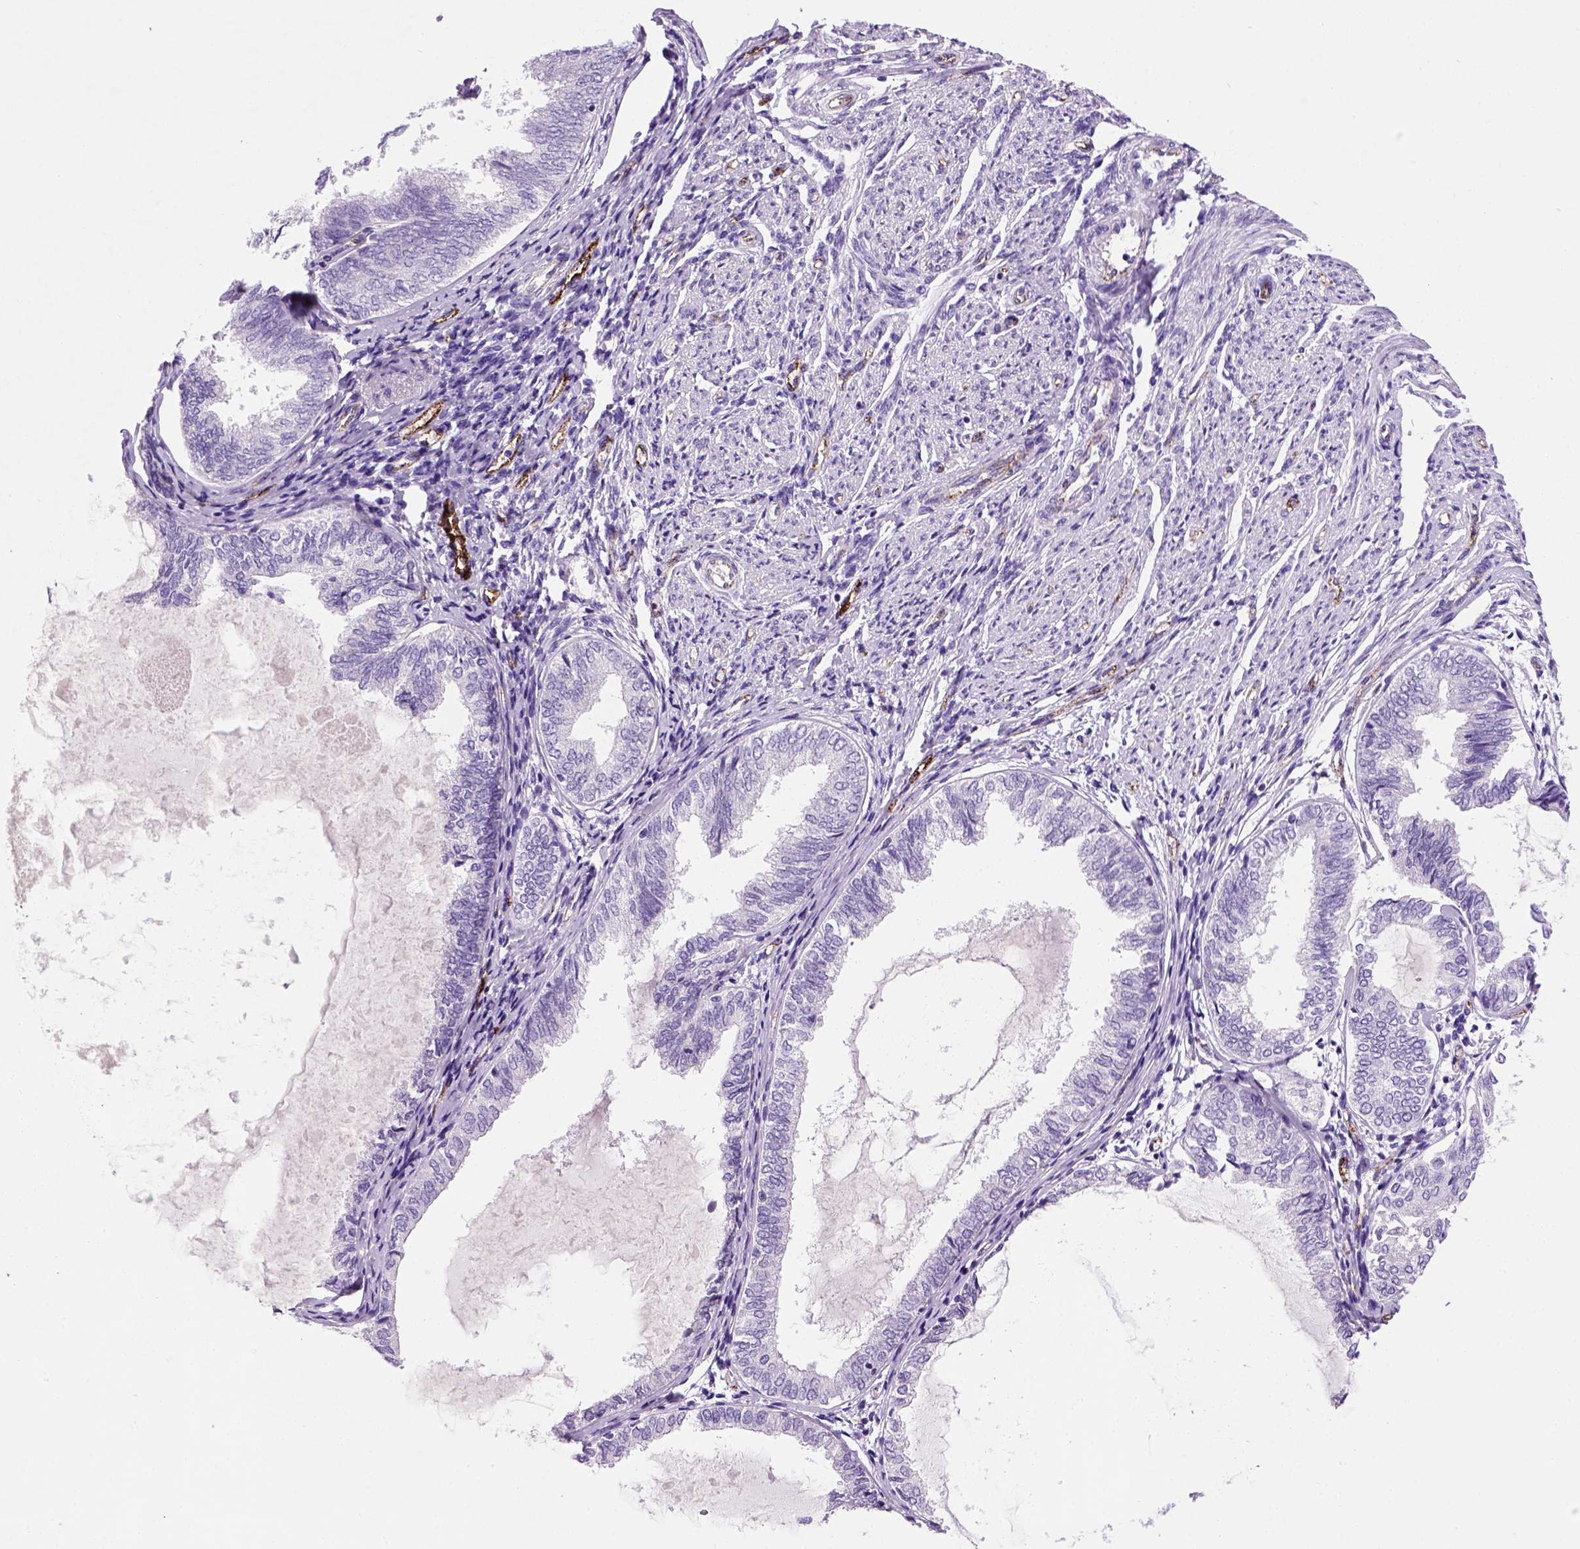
{"staining": {"intensity": "negative", "quantity": "none", "location": "none"}, "tissue": "endometrial cancer", "cell_type": "Tumor cells", "image_type": "cancer", "snomed": [{"axis": "morphology", "description": "Adenocarcinoma, NOS"}, {"axis": "topography", "description": "Endometrium"}], "caption": "There is no significant expression in tumor cells of adenocarcinoma (endometrial). (Stains: DAB (3,3'-diaminobenzidine) immunohistochemistry (IHC) with hematoxylin counter stain, Microscopy: brightfield microscopy at high magnification).", "gene": "VWF", "patient": {"sex": "female", "age": 68}}